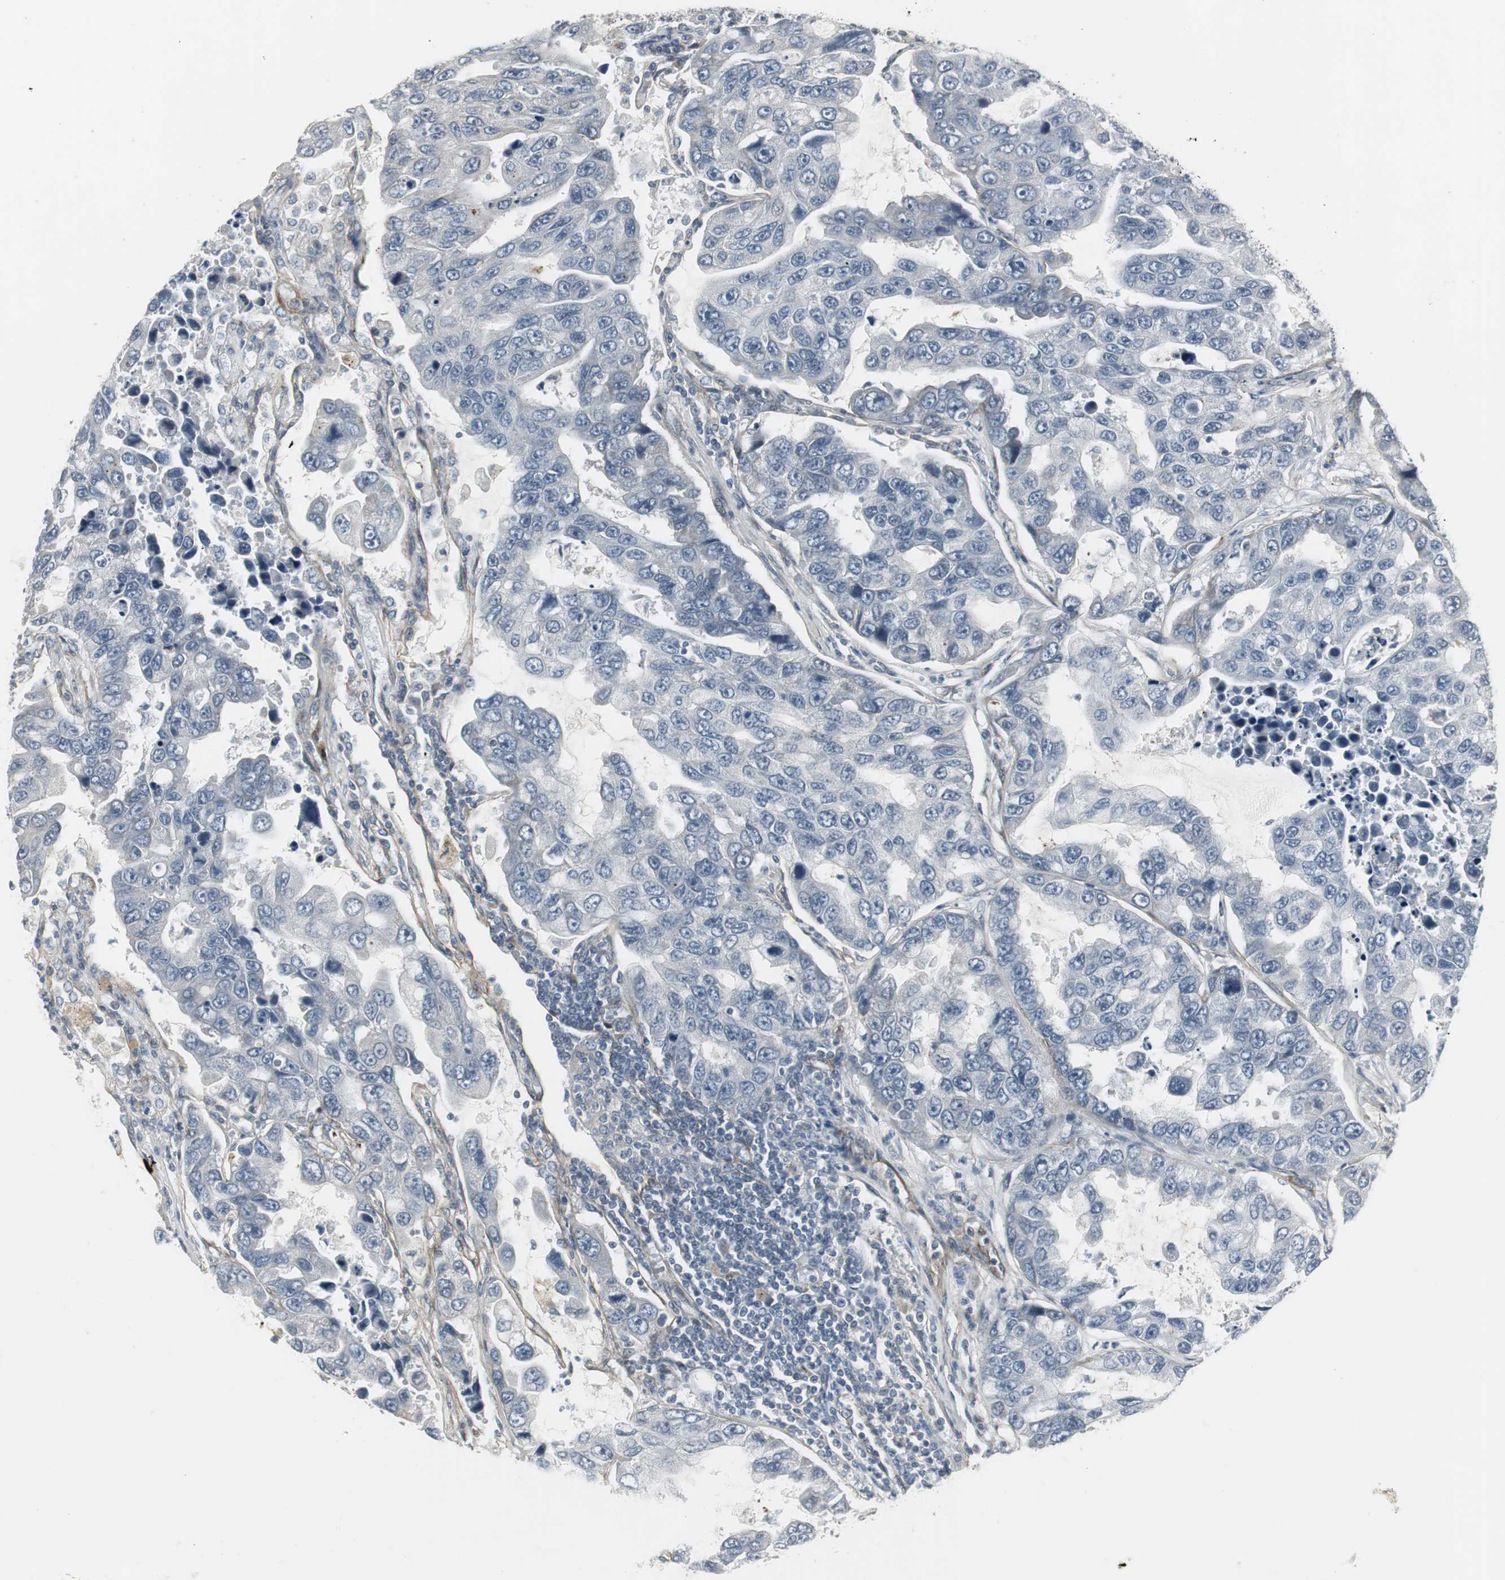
{"staining": {"intensity": "negative", "quantity": "none", "location": "none"}, "tissue": "lung cancer", "cell_type": "Tumor cells", "image_type": "cancer", "snomed": [{"axis": "morphology", "description": "Adenocarcinoma, NOS"}, {"axis": "topography", "description": "Lung"}], "caption": "IHC histopathology image of neoplastic tissue: lung cancer stained with DAB exhibits no significant protein expression in tumor cells. (DAB (3,3'-diaminobenzidine) immunohistochemistry, high magnification).", "gene": "SCYL3", "patient": {"sex": "male", "age": 64}}